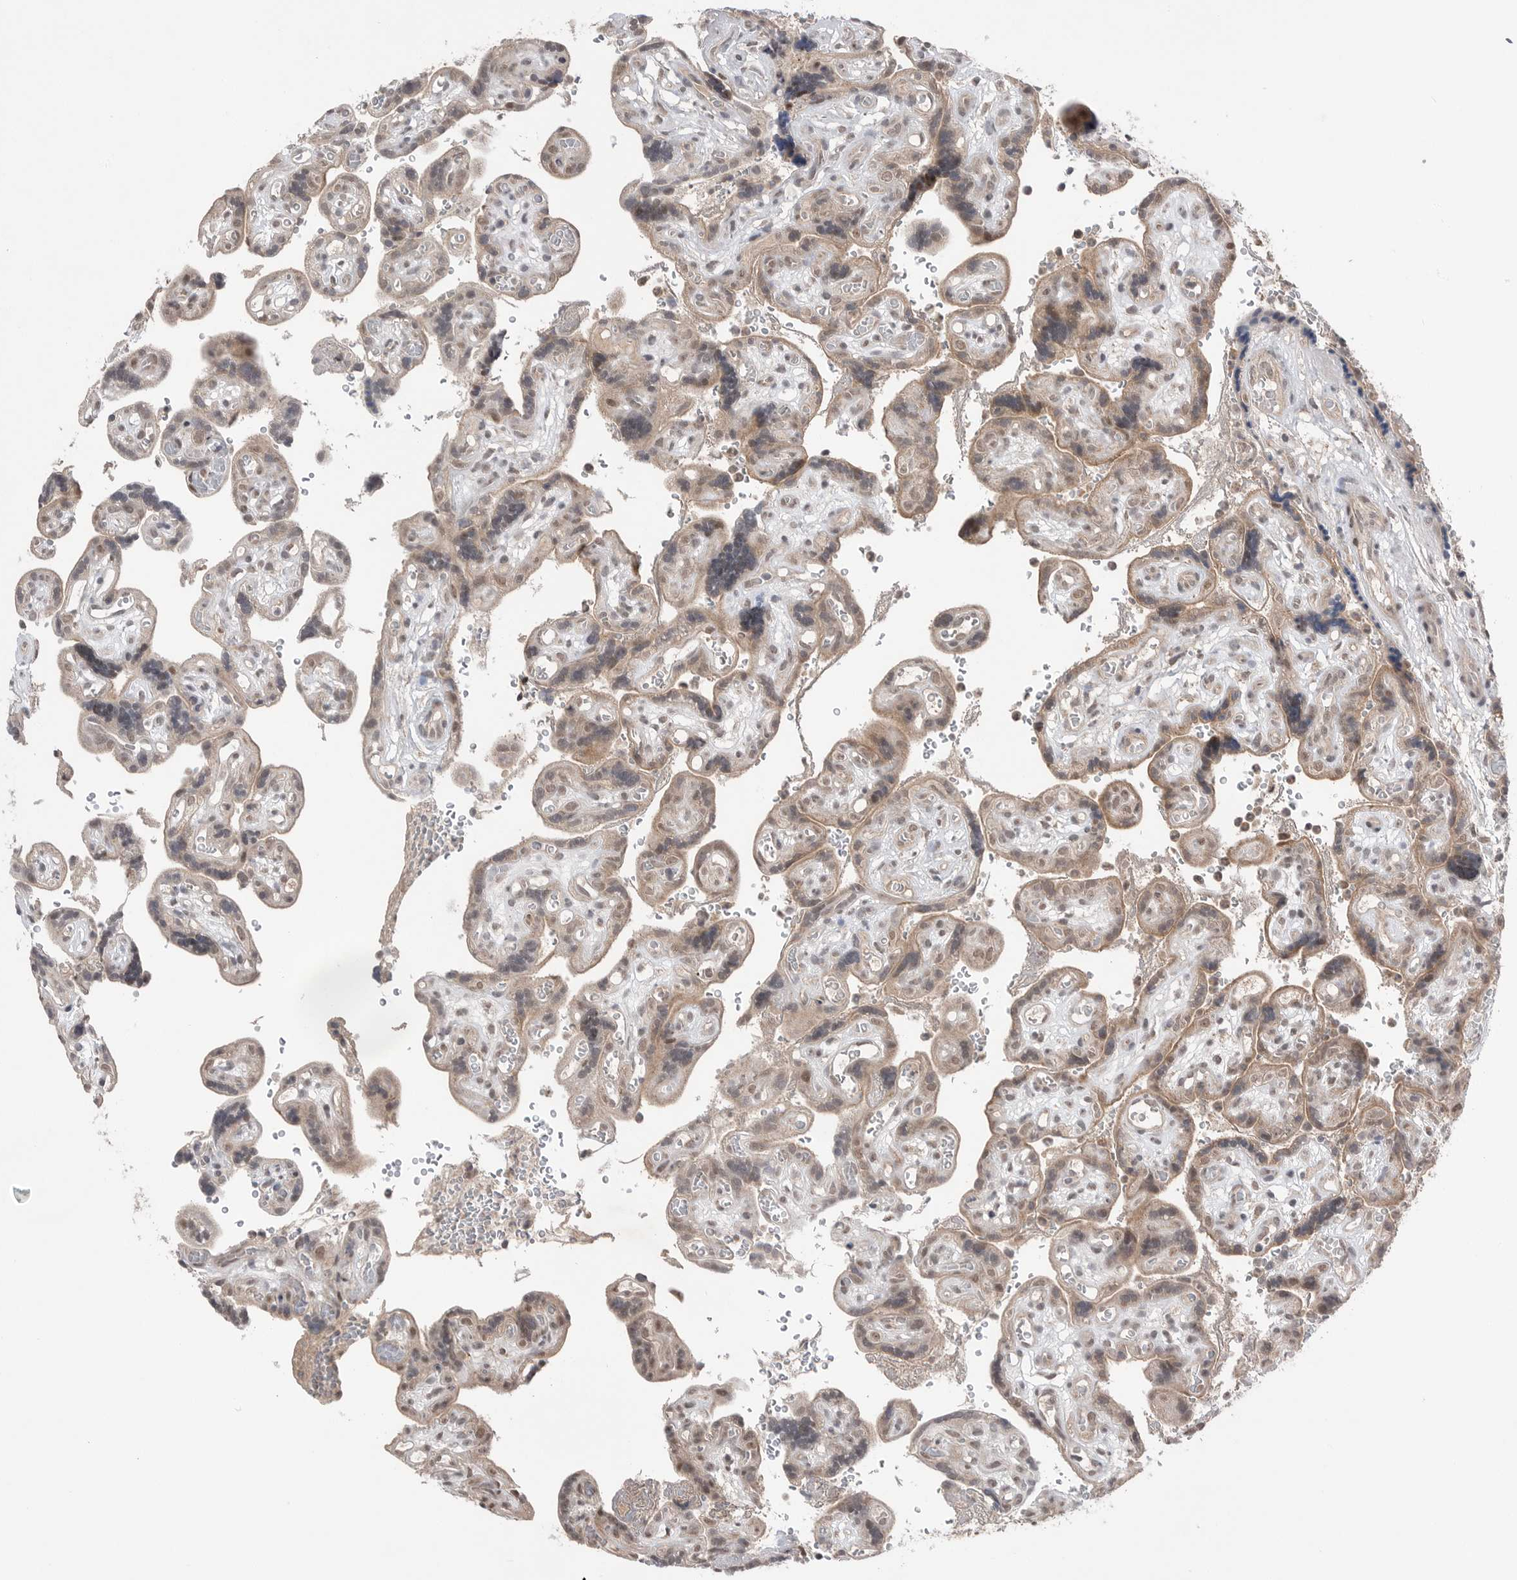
{"staining": {"intensity": "moderate", "quantity": ">75%", "location": "nuclear"}, "tissue": "placenta", "cell_type": "Decidual cells", "image_type": "normal", "snomed": [{"axis": "morphology", "description": "Normal tissue, NOS"}, {"axis": "topography", "description": "Placenta"}], "caption": "Decidual cells show moderate nuclear staining in about >75% of cells in unremarkable placenta.", "gene": "NTAQ1", "patient": {"sex": "female", "age": 30}}